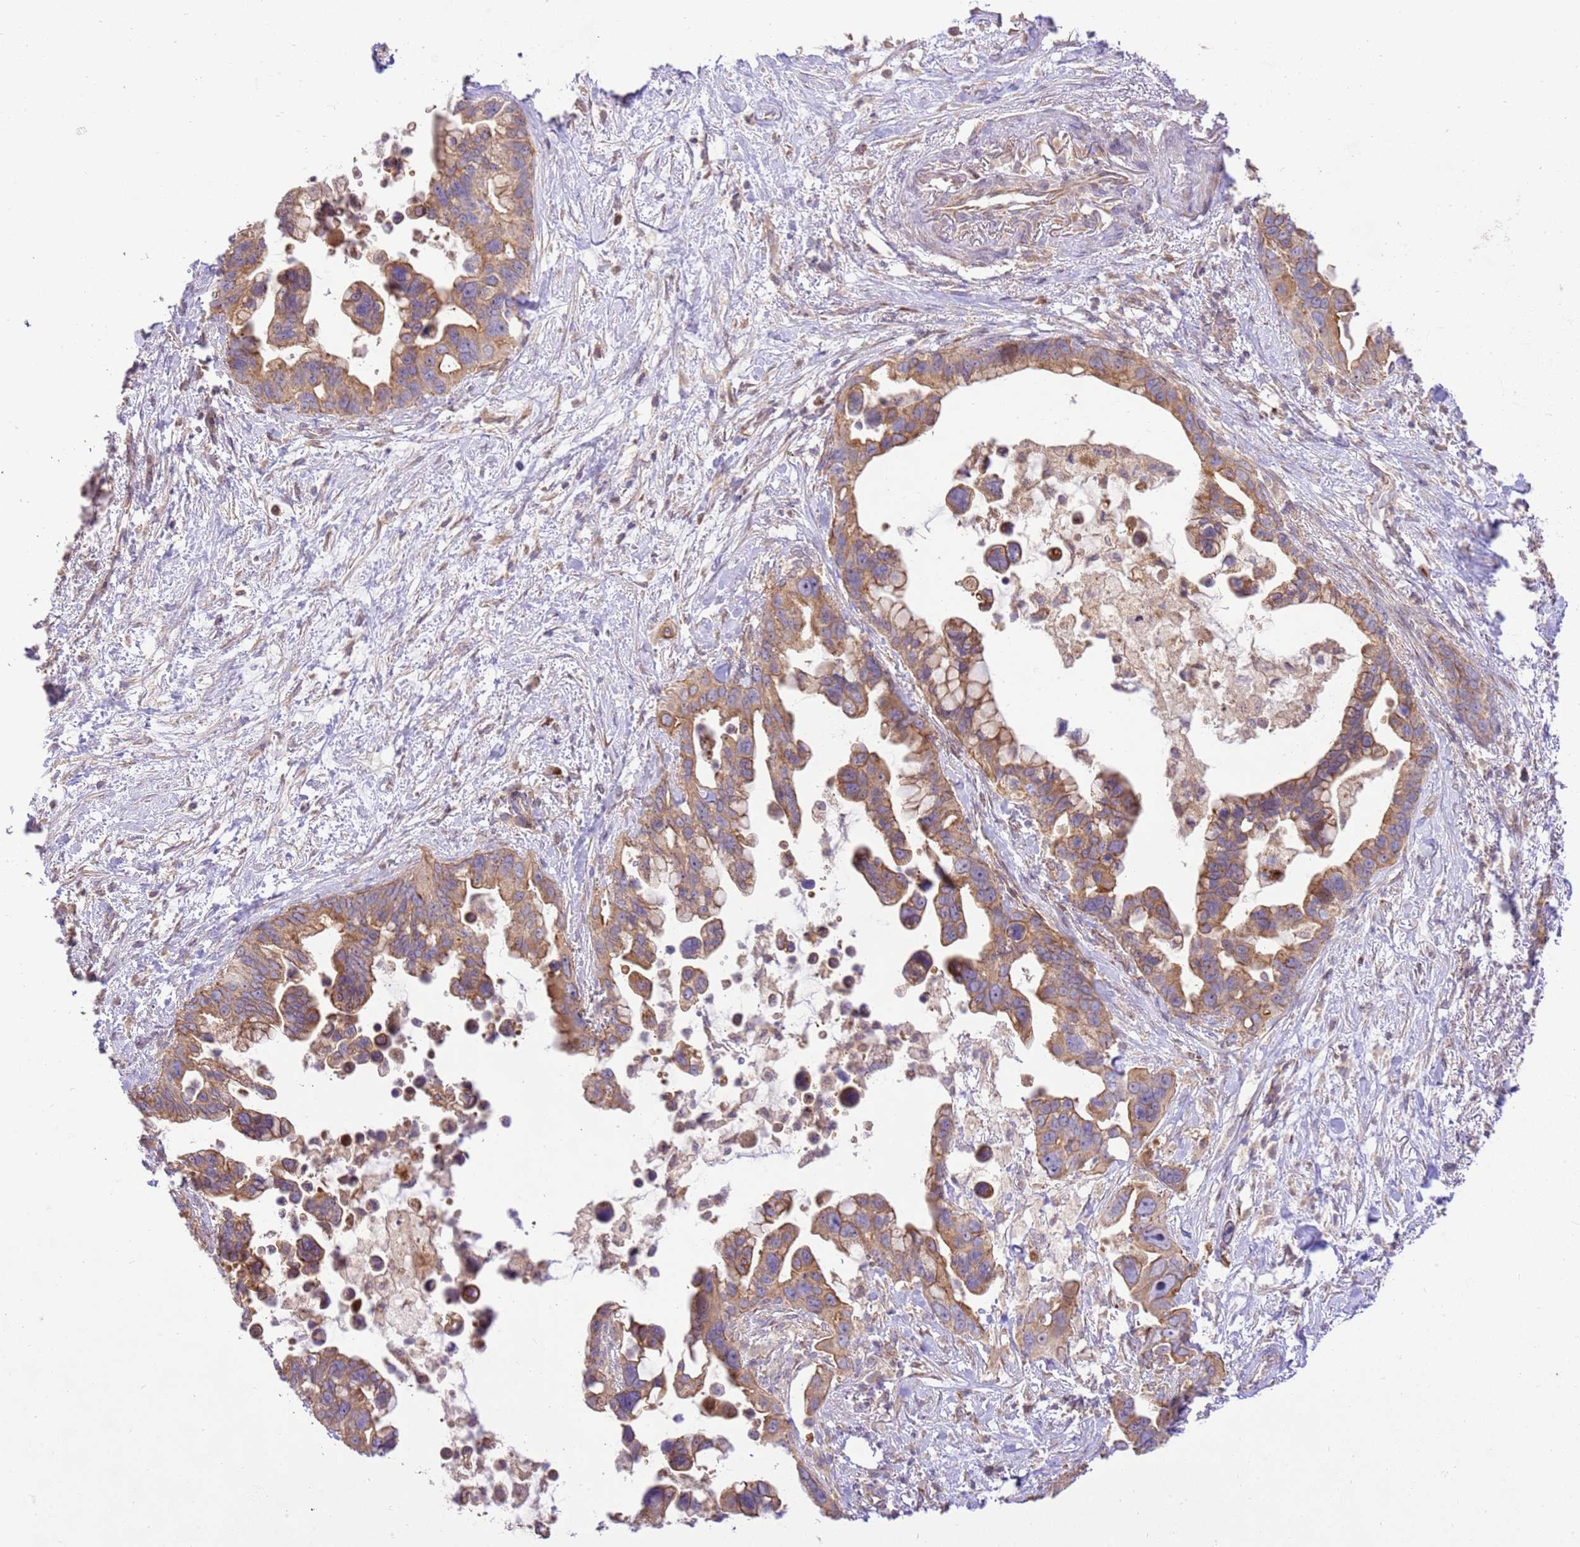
{"staining": {"intensity": "moderate", "quantity": ">75%", "location": "cytoplasmic/membranous"}, "tissue": "pancreatic cancer", "cell_type": "Tumor cells", "image_type": "cancer", "snomed": [{"axis": "morphology", "description": "Adenocarcinoma, NOS"}, {"axis": "topography", "description": "Pancreas"}], "caption": "Pancreatic adenocarcinoma tissue reveals moderate cytoplasmic/membranous expression in approximately >75% of tumor cells", "gene": "SPATA2L", "patient": {"sex": "female", "age": 83}}